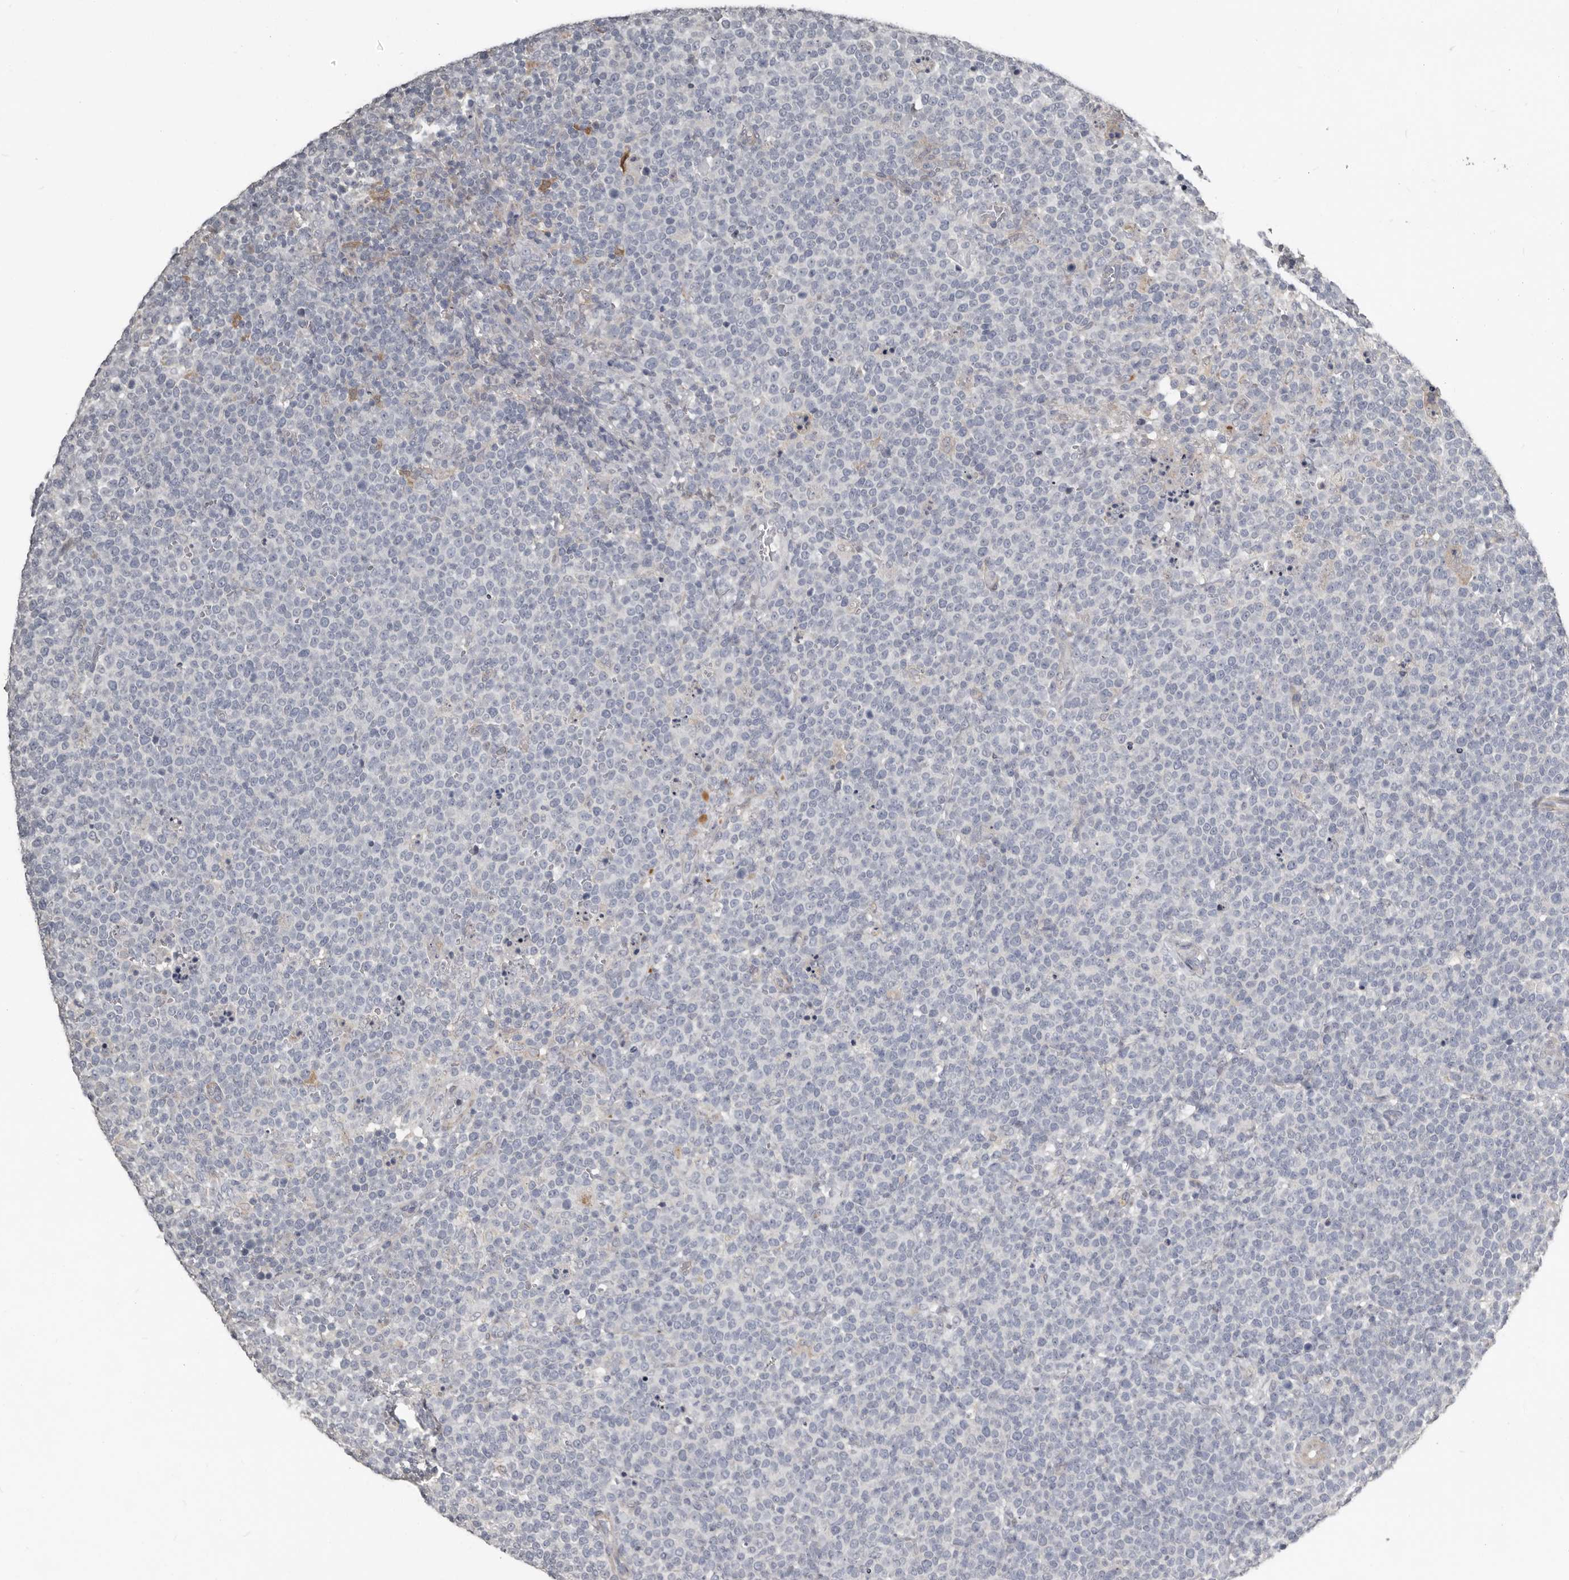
{"staining": {"intensity": "negative", "quantity": "none", "location": "none"}, "tissue": "lymphoma", "cell_type": "Tumor cells", "image_type": "cancer", "snomed": [{"axis": "morphology", "description": "Malignant lymphoma, non-Hodgkin's type, High grade"}, {"axis": "topography", "description": "Lymph node"}], "caption": "The photomicrograph displays no staining of tumor cells in lymphoma.", "gene": "KCNJ8", "patient": {"sex": "male", "age": 61}}